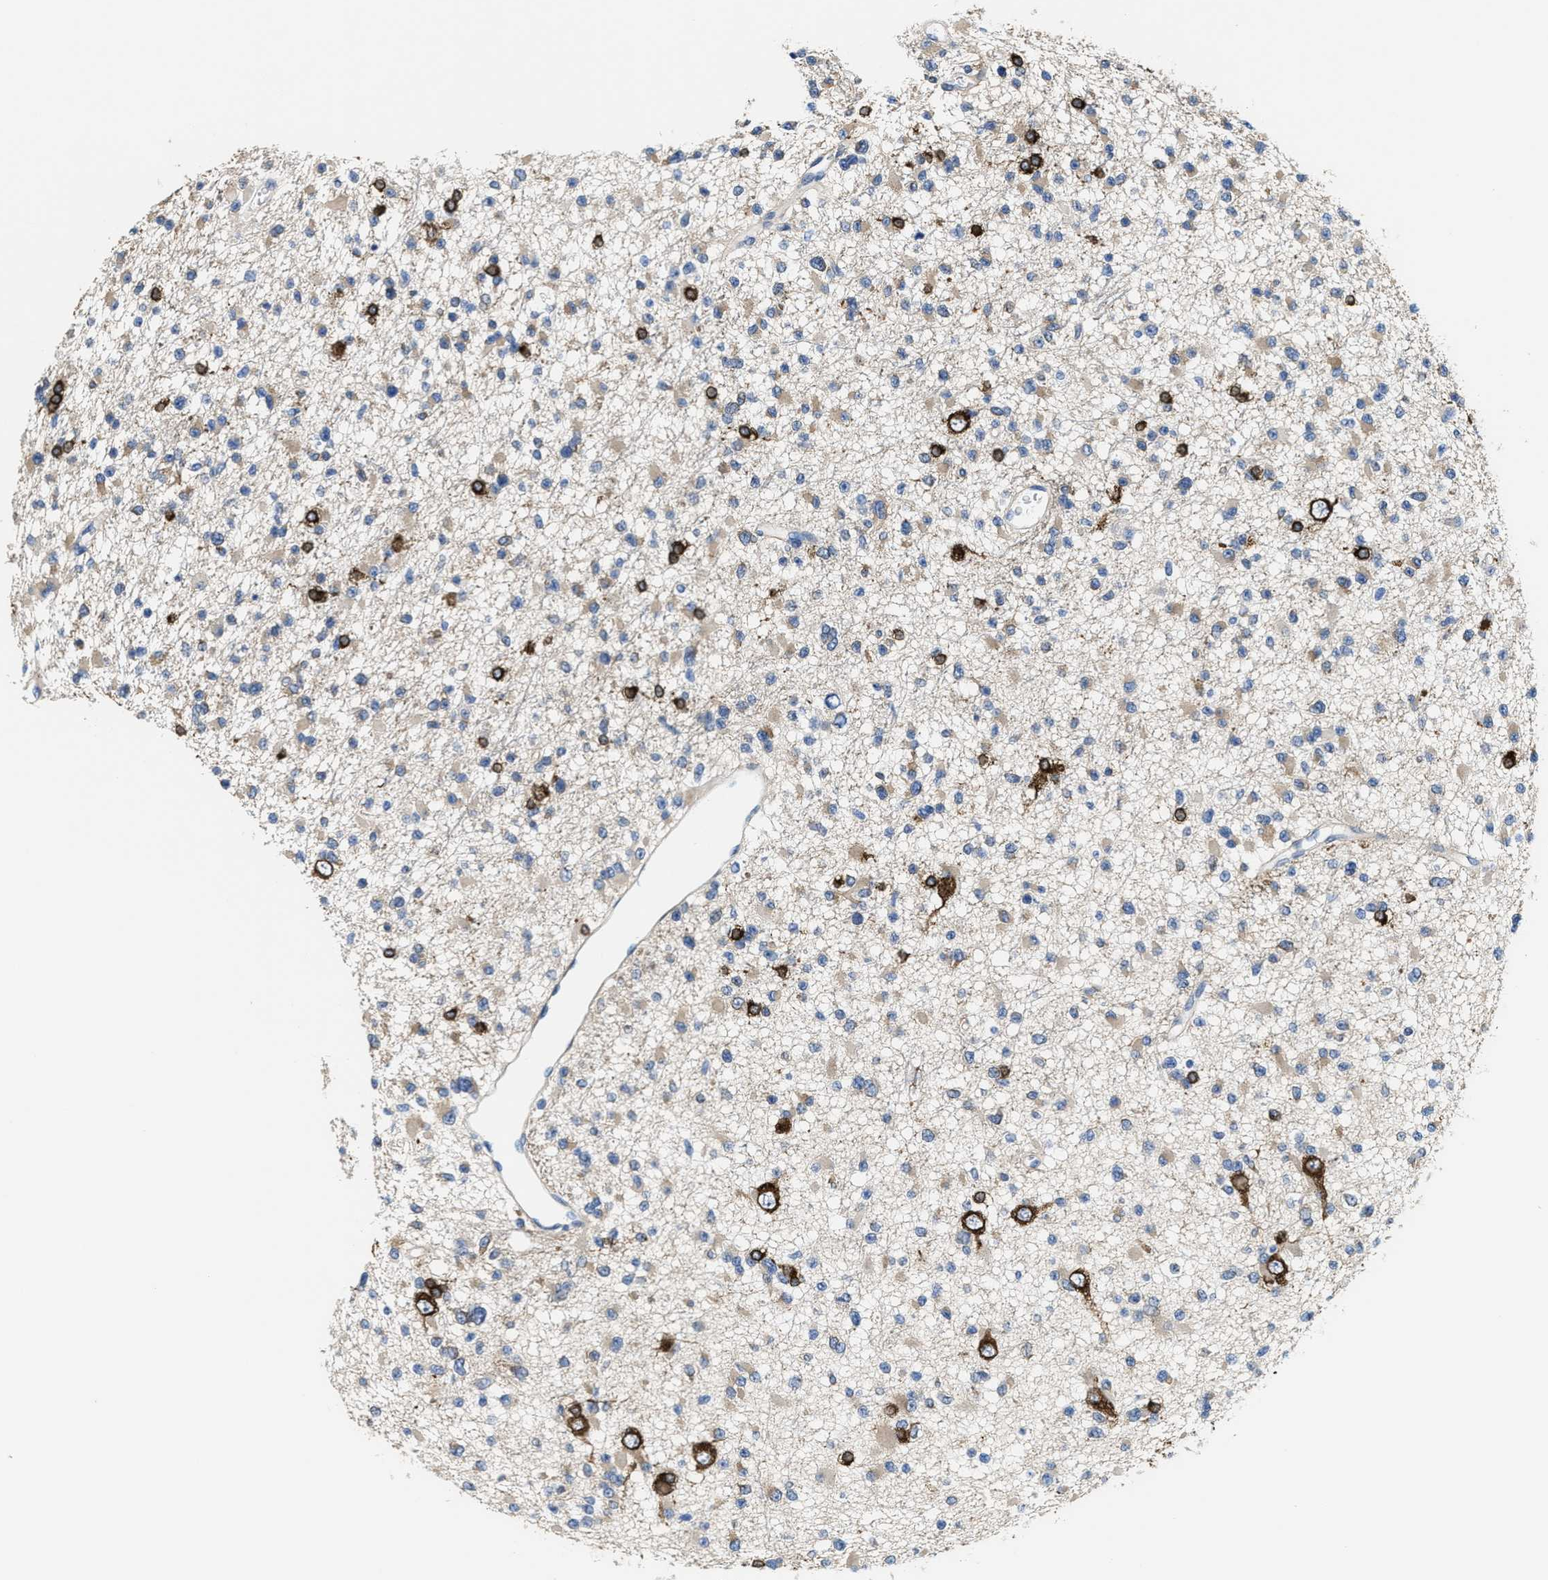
{"staining": {"intensity": "negative", "quantity": "none", "location": "none"}, "tissue": "glioma", "cell_type": "Tumor cells", "image_type": "cancer", "snomed": [{"axis": "morphology", "description": "Glioma, malignant, Low grade"}, {"axis": "topography", "description": "Brain"}], "caption": "A high-resolution histopathology image shows immunohistochemistry (IHC) staining of malignant low-grade glioma, which demonstrates no significant staining in tumor cells.", "gene": "DSCAM", "patient": {"sex": "female", "age": 22}}